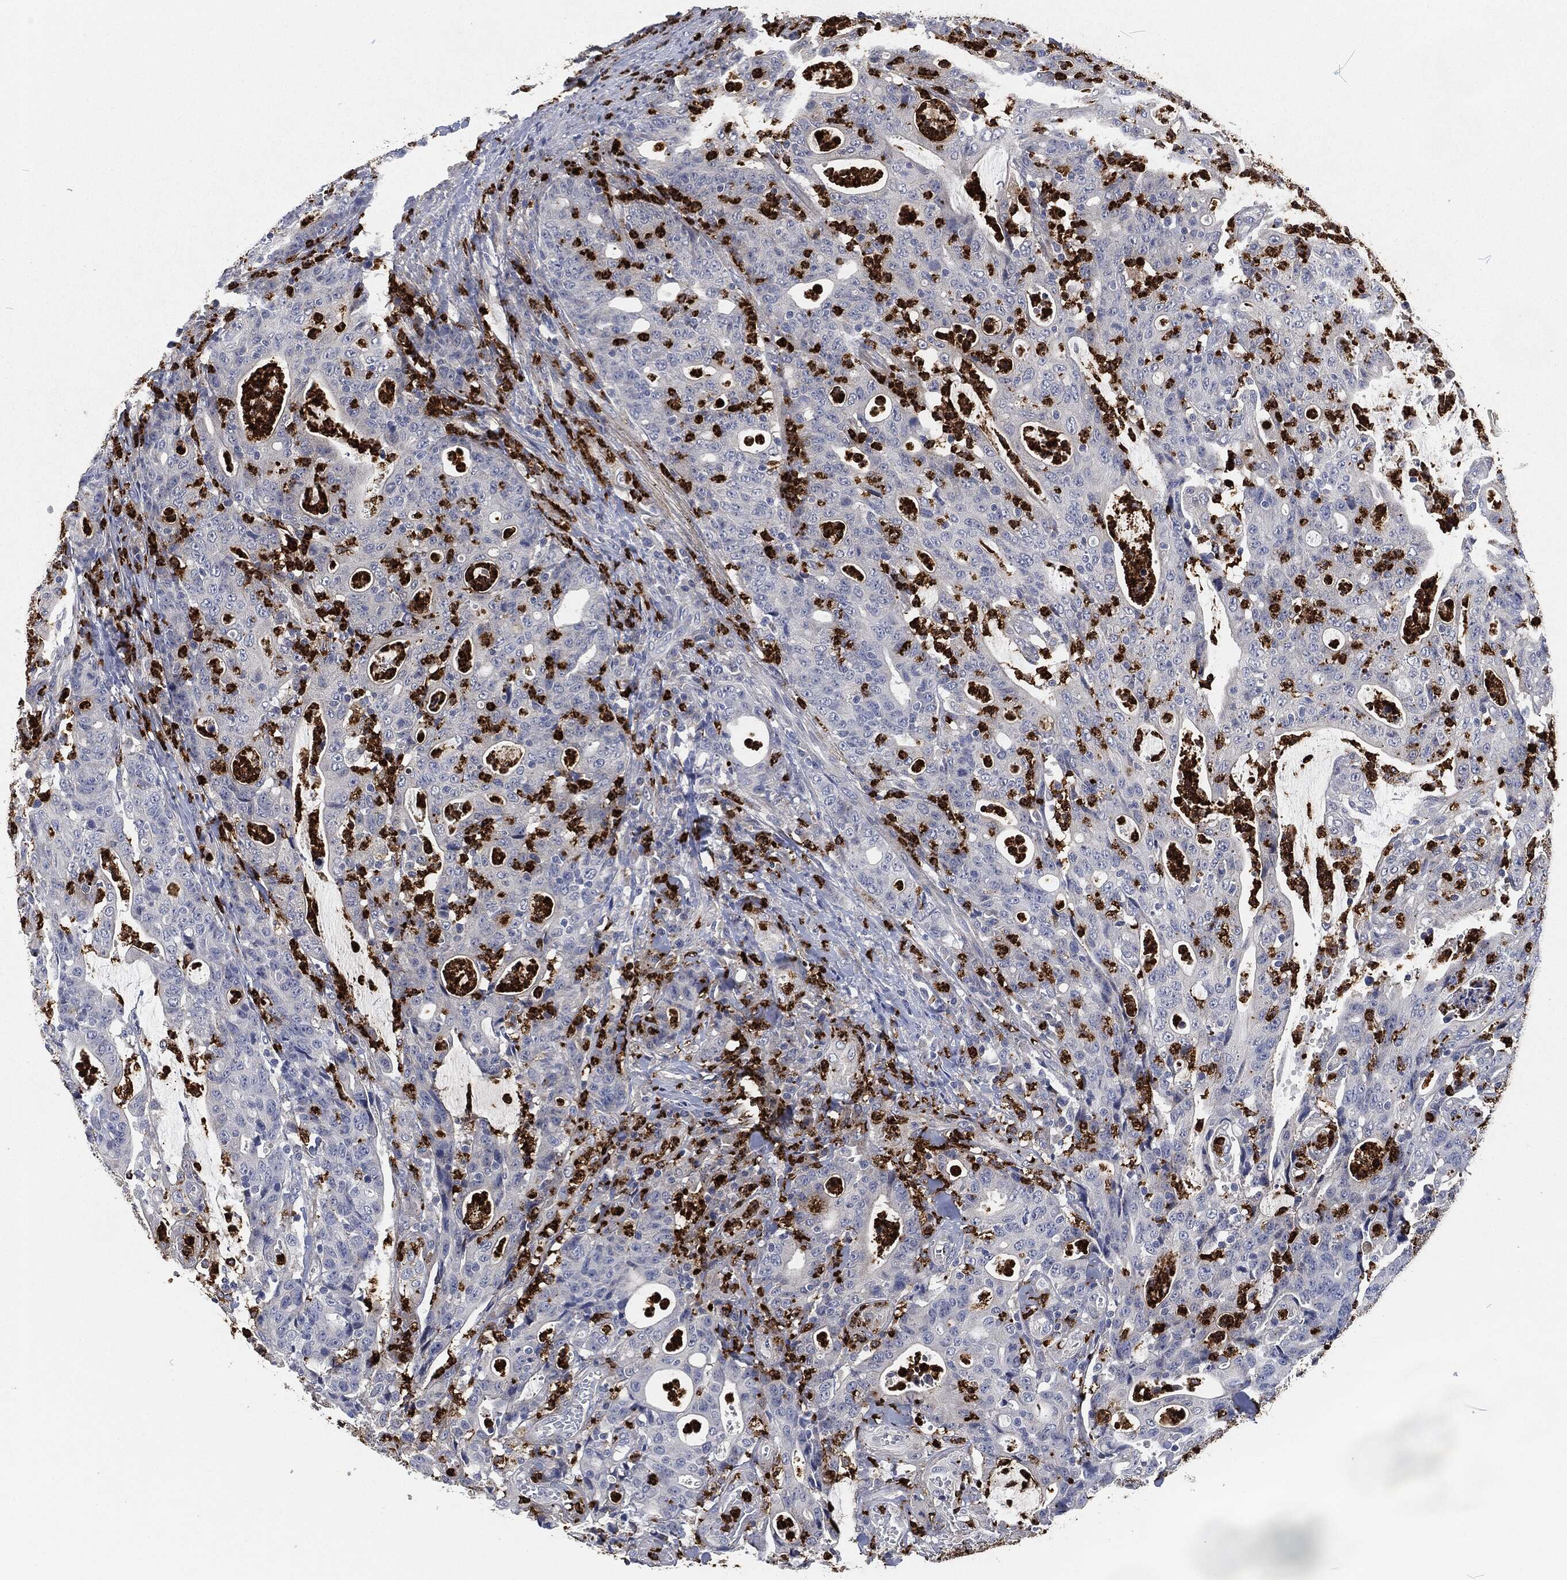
{"staining": {"intensity": "negative", "quantity": "none", "location": "none"}, "tissue": "colorectal cancer", "cell_type": "Tumor cells", "image_type": "cancer", "snomed": [{"axis": "morphology", "description": "Adenocarcinoma, NOS"}, {"axis": "topography", "description": "Colon"}], "caption": "Histopathology image shows no protein expression in tumor cells of colorectal adenocarcinoma tissue.", "gene": "MPO", "patient": {"sex": "male", "age": 70}}